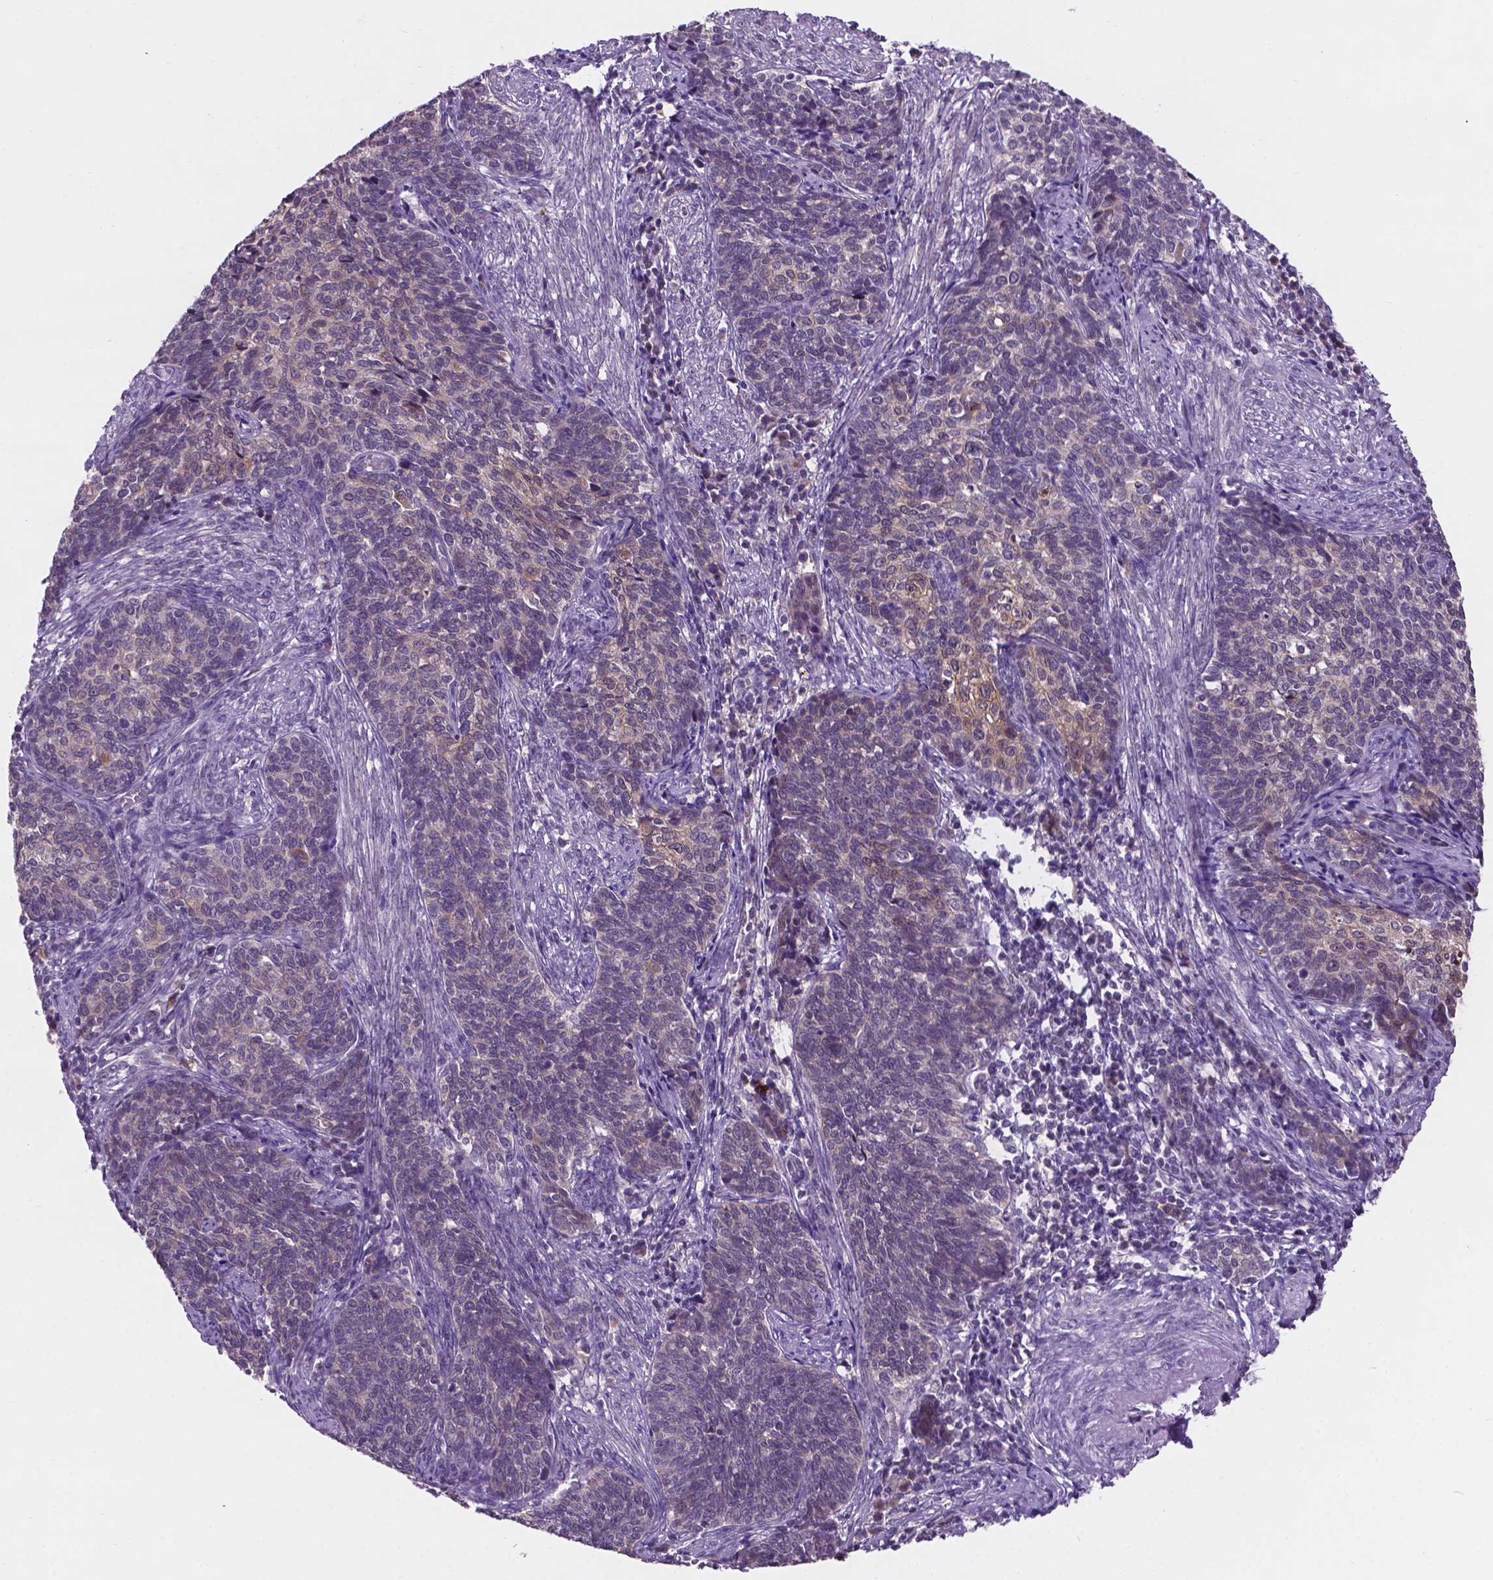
{"staining": {"intensity": "negative", "quantity": "none", "location": "none"}, "tissue": "cervical cancer", "cell_type": "Tumor cells", "image_type": "cancer", "snomed": [{"axis": "morphology", "description": "Squamous cell carcinoma, NOS"}, {"axis": "topography", "description": "Cervix"}], "caption": "Immunohistochemistry of cervical cancer reveals no staining in tumor cells. Brightfield microscopy of immunohistochemistry stained with DAB (brown) and hematoxylin (blue), captured at high magnification.", "gene": "GXYLT2", "patient": {"sex": "female", "age": 39}}